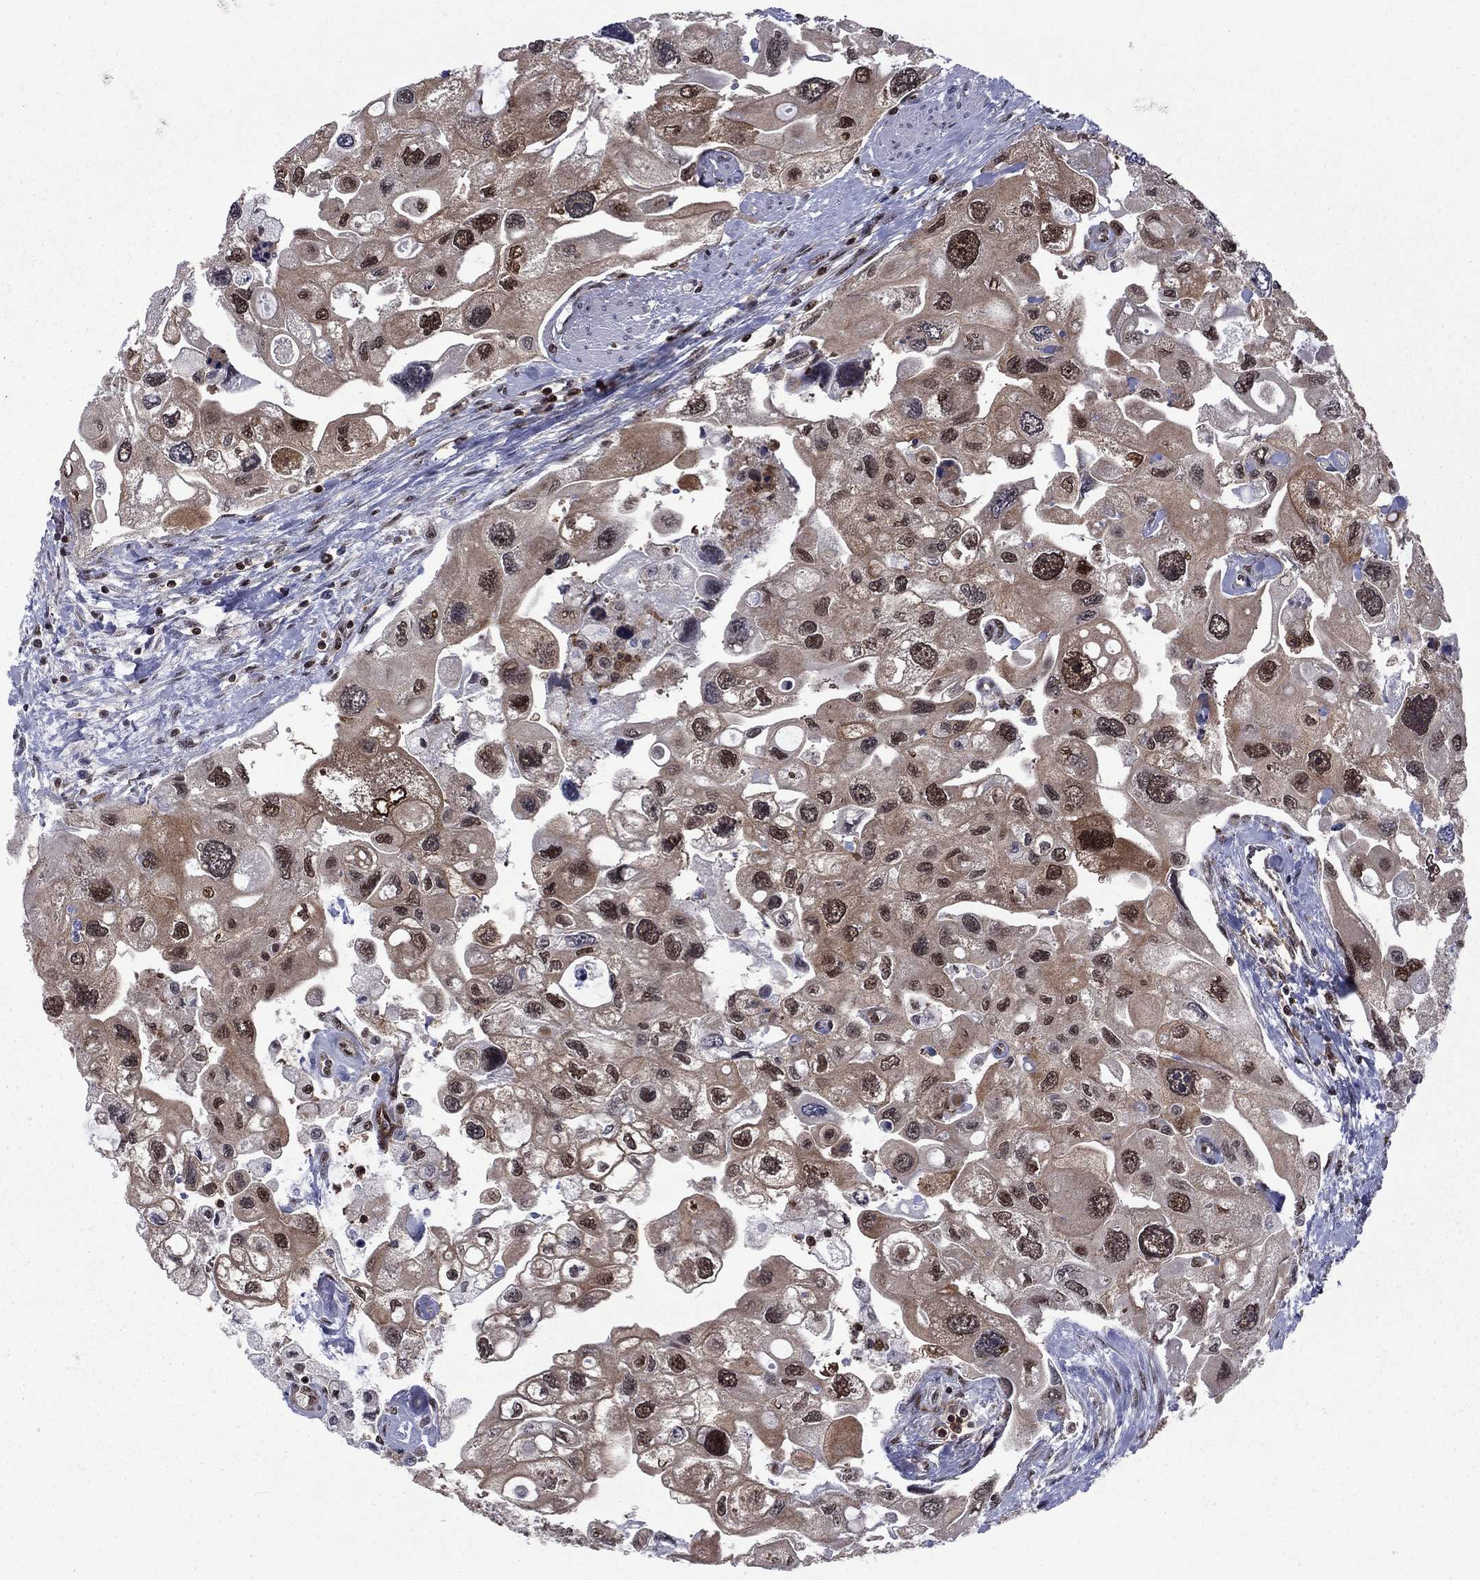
{"staining": {"intensity": "moderate", "quantity": "25%-75%", "location": "cytoplasmic/membranous,nuclear"}, "tissue": "urothelial cancer", "cell_type": "Tumor cells", "image_type": "cancer", "snomed": [{"axis": "morphology", "description": "Urothelial carcinoma, High grade"}, {"axis": "topography", "description": "Urinary bladder"}], "caption": "Immunohistochemical staining of urothelial carcinoma (high-grade) shows medium levels of moderate cytoplasmic/membranous and nuclear protein staining in approximately 25%-75% of tumor cells.", "gene": "PSMD2", "patient": {"sex": "male", "age": 59}}